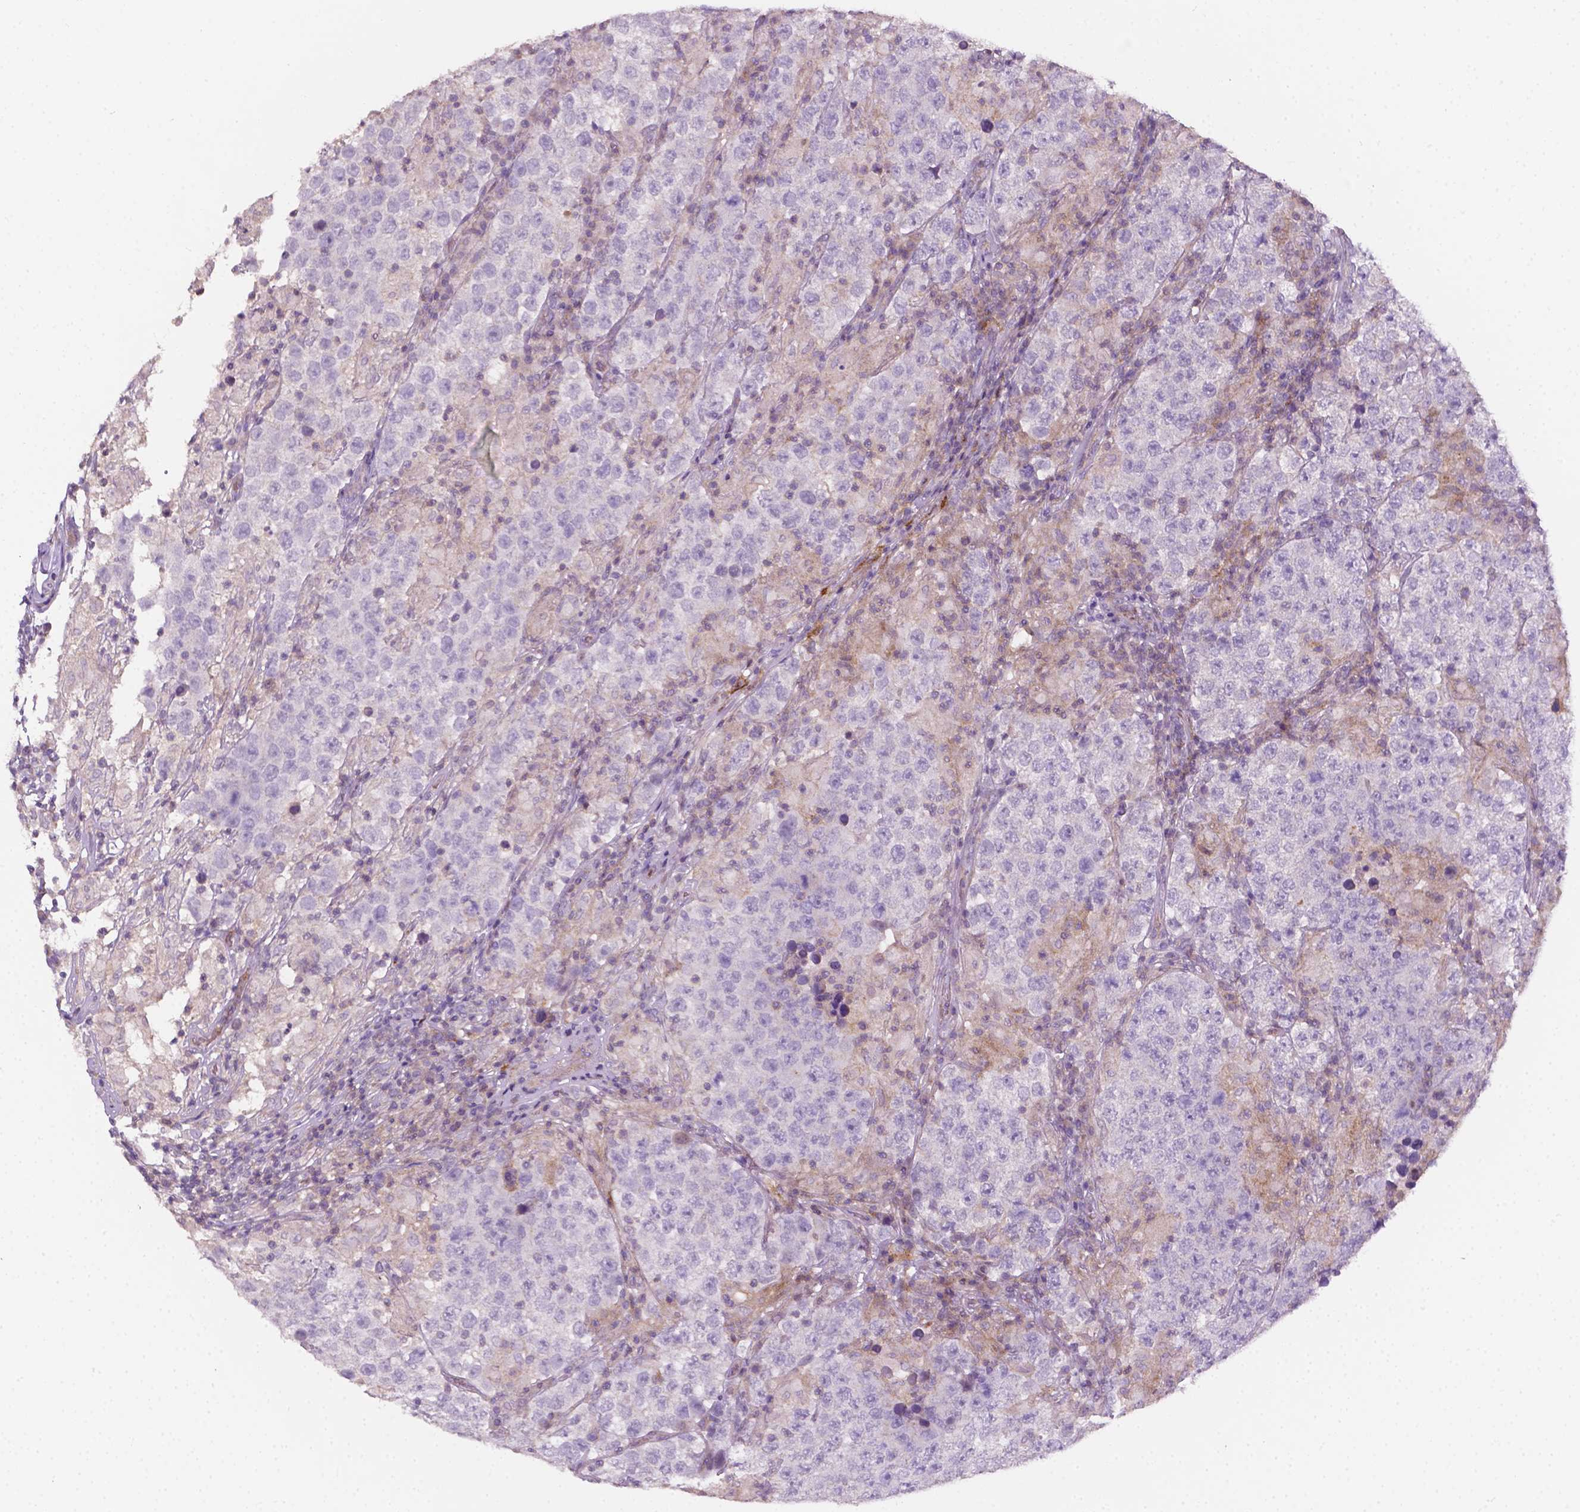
{"staining": {"intensity": "negative", "quantity": "none", "location": "none"}, "tissue": "testis cancer", "cell_type": "Tumor cells", "image_type": "cancer", "snomed": [{"axis": "morphology", "description": "Seminoma, NOS"}, {"axis": "morphology", "description": "Carcinoma, Embryonal, NOS"}, {"axis": "topography", "description": "Testis"}], "caption": "High power microscopy histopathology image of an immunohistochemistry (IHC) image of testis cancer (seminoma), revealing no significant positivity in tumor cells.", "gene": "EGFR", "patient": {"sex": "male", "age": 41}}